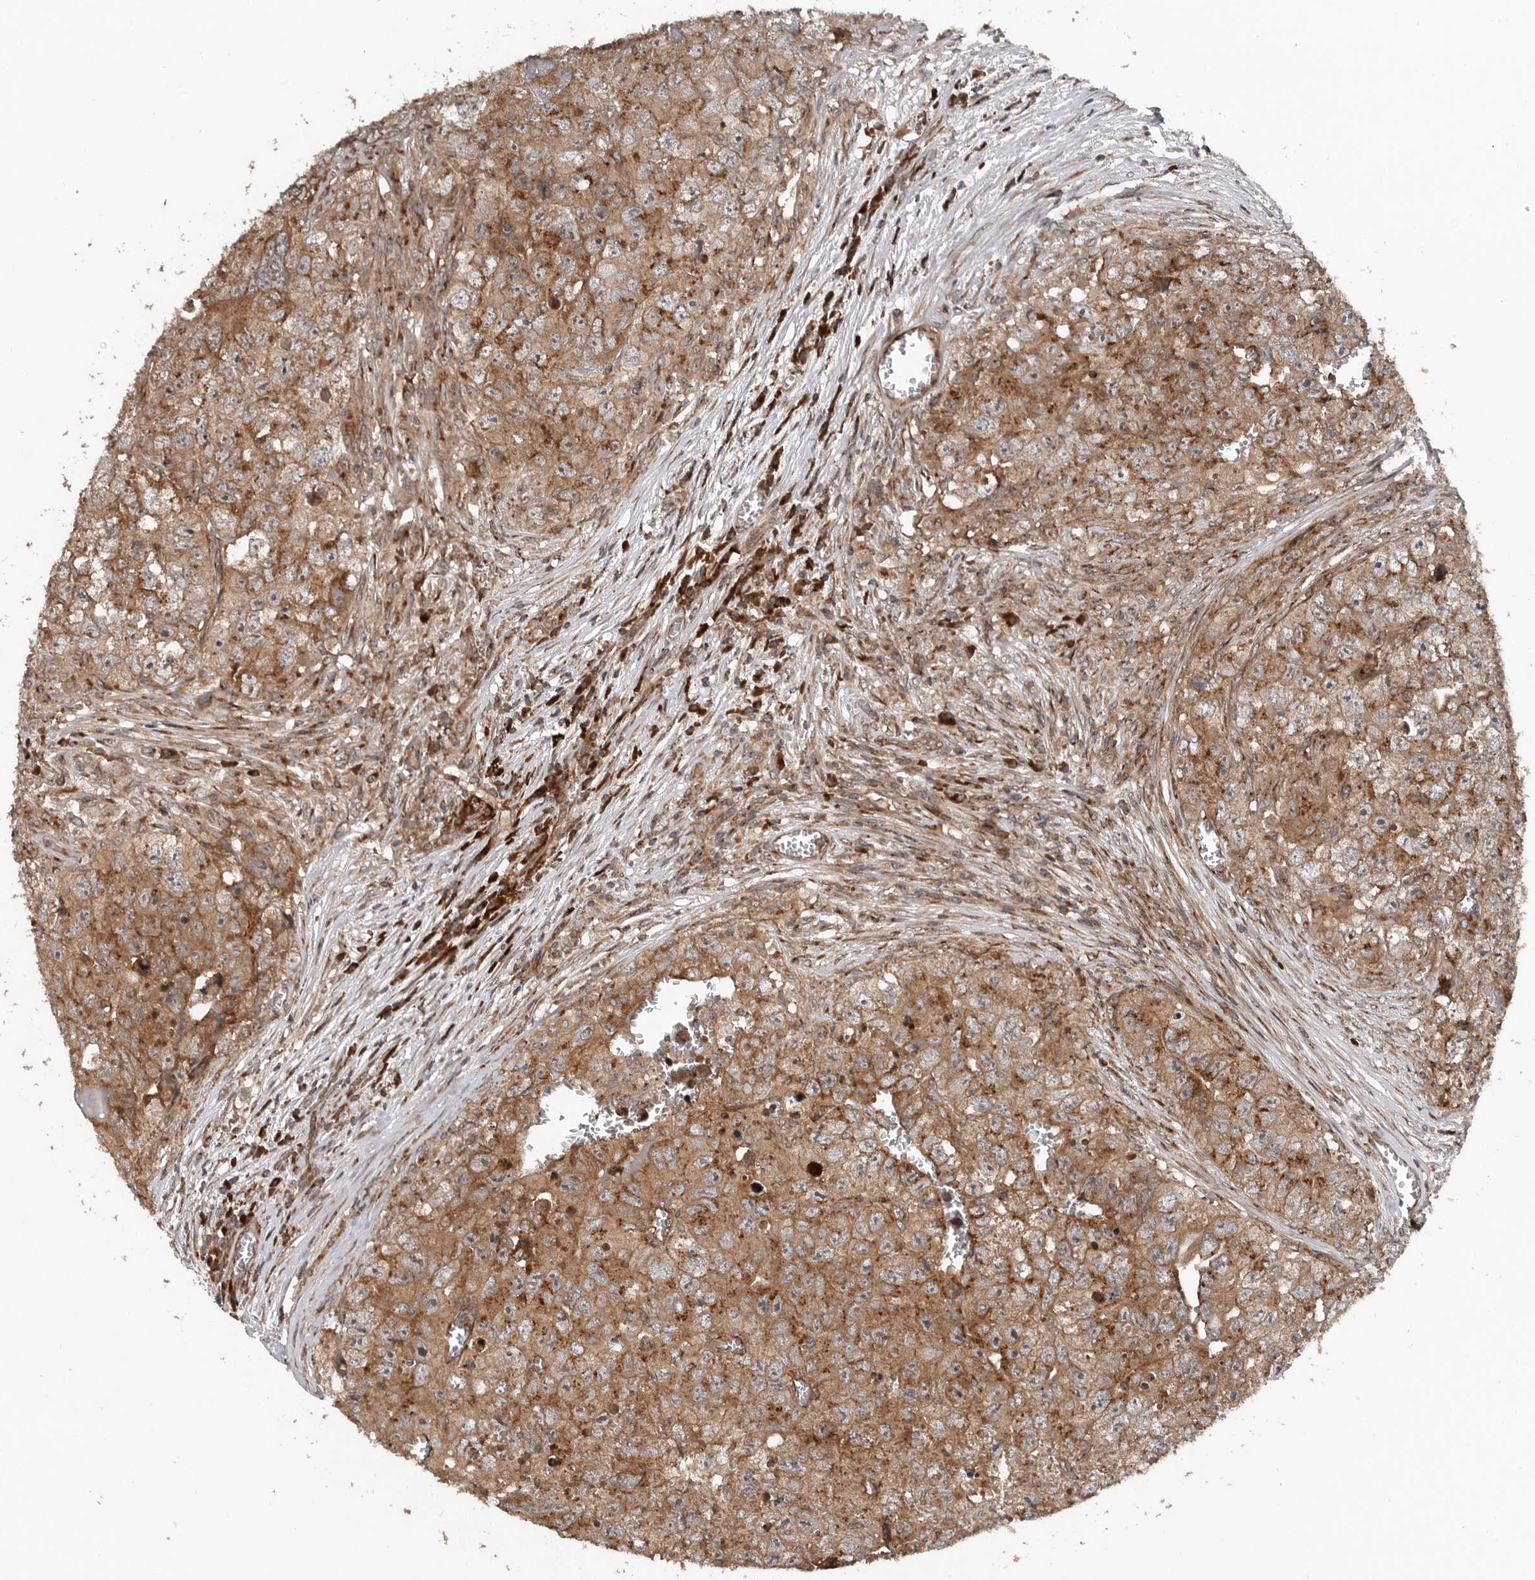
{"staining": {"intensity": "moderate", "quantity": ">75%", "location": "cytoplasmic/membranous"}, "tissue": "testis cancer", "cell_type": "Tumor cells", "image_type": "cancer", "snomed": [{"axis": "morphology", "description": "Seminoma, NOS"}, {"axis": "morphology", "description": "Carcinoma, Embryonal, NOS"}, {"axis": "topography", "description": "Testis"}], "caption": "Testis cancer (seminoma) stained with a protein marker exhibits moderate staining in tumor cells.", "gene": "CCDC190", "patient": {"sex": "male", "age": 43}}